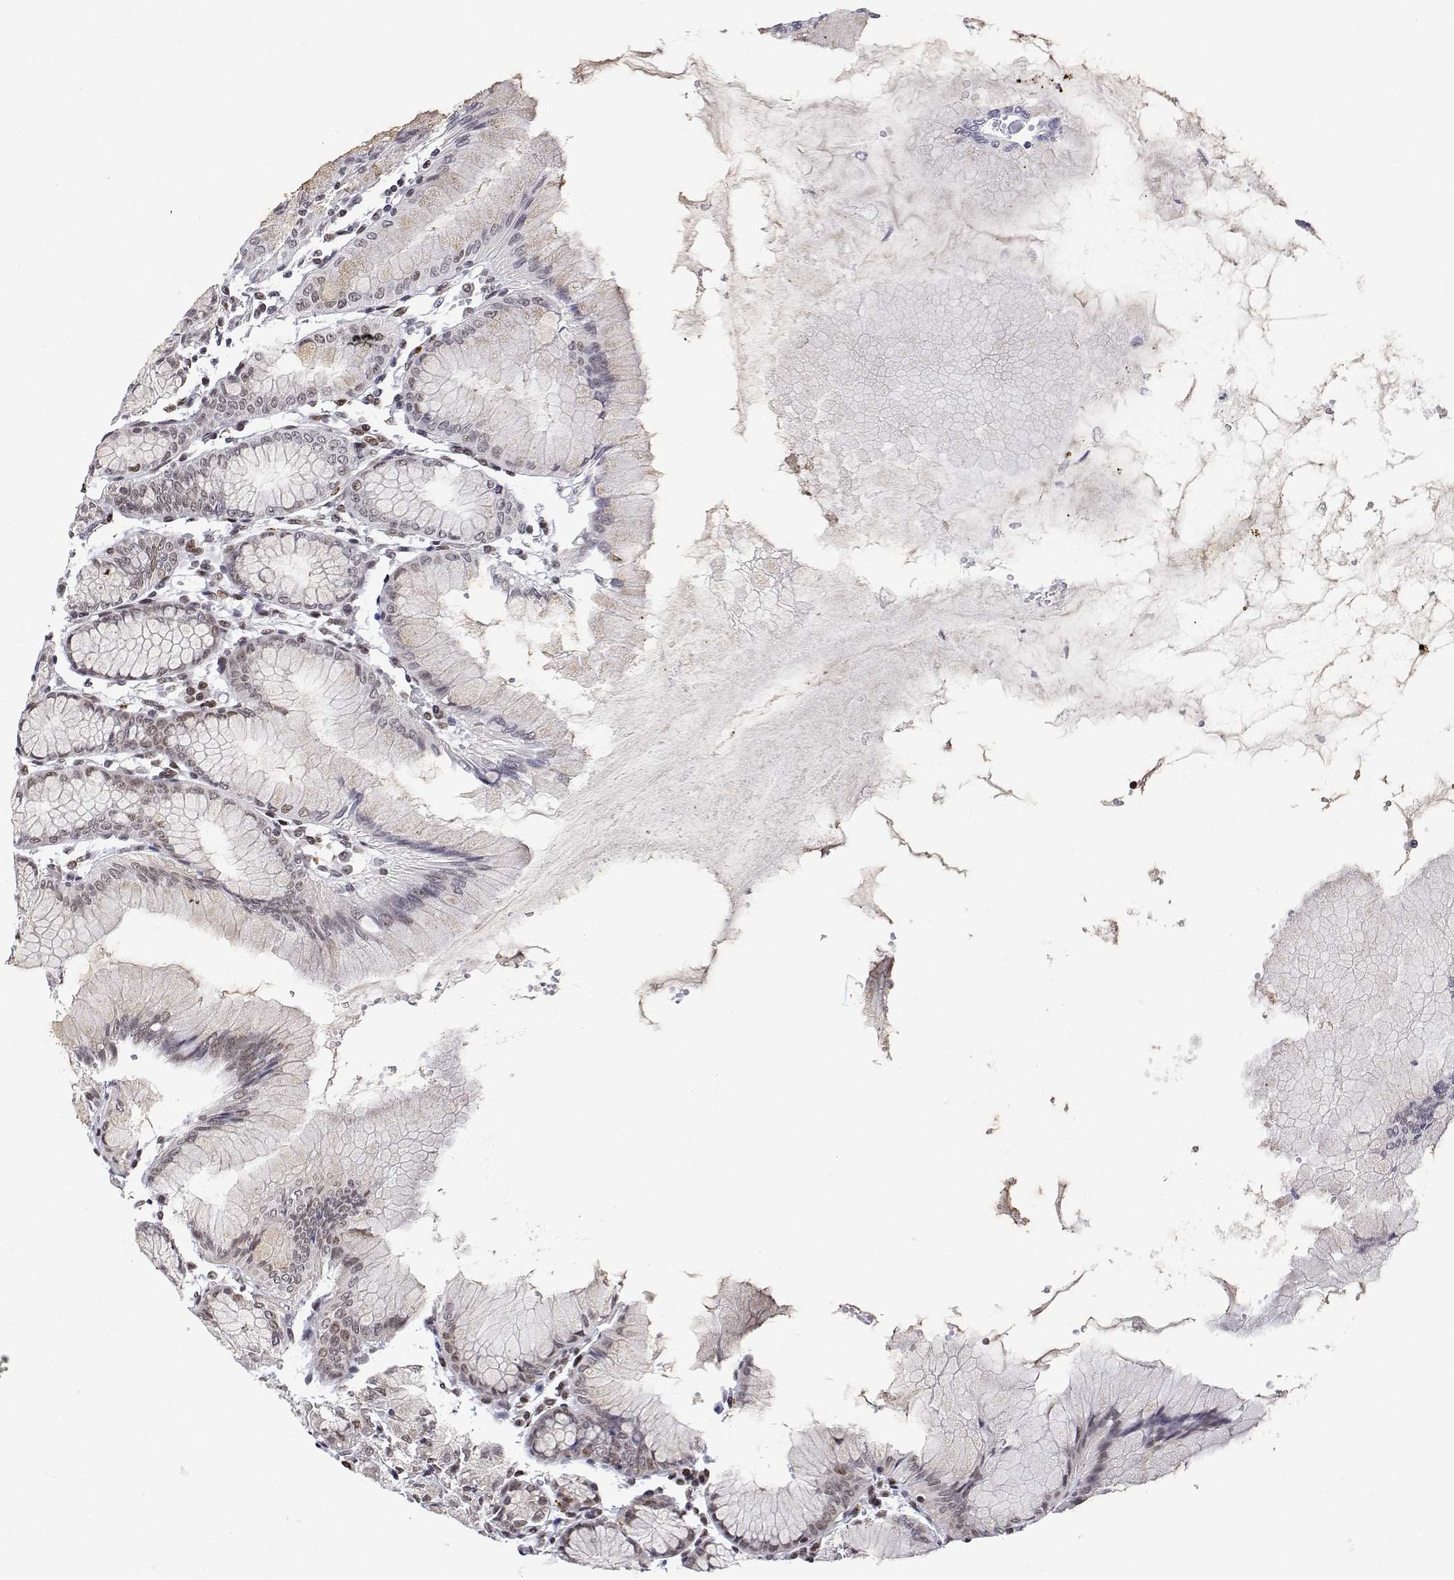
{"staining": {"intensity": "moderate", "quantity": ">75%", "location": "nuclear"}, "tissue": "stomach", "cell_type": "Glandular cells", "image_type": "normal", "snomed": [{"axis": "morphology", "description": "Normal tissue, NOS"}, {"axis": "topography", "description": "Stomach"}], "caption": "Immunohistochemical staining of normal human stomach demonstrates medium levels of moderate nuclear expression in approximately >75% of glandular cells.", "gene": "XPC", "patient": {"sex": "female", "age": 57}}